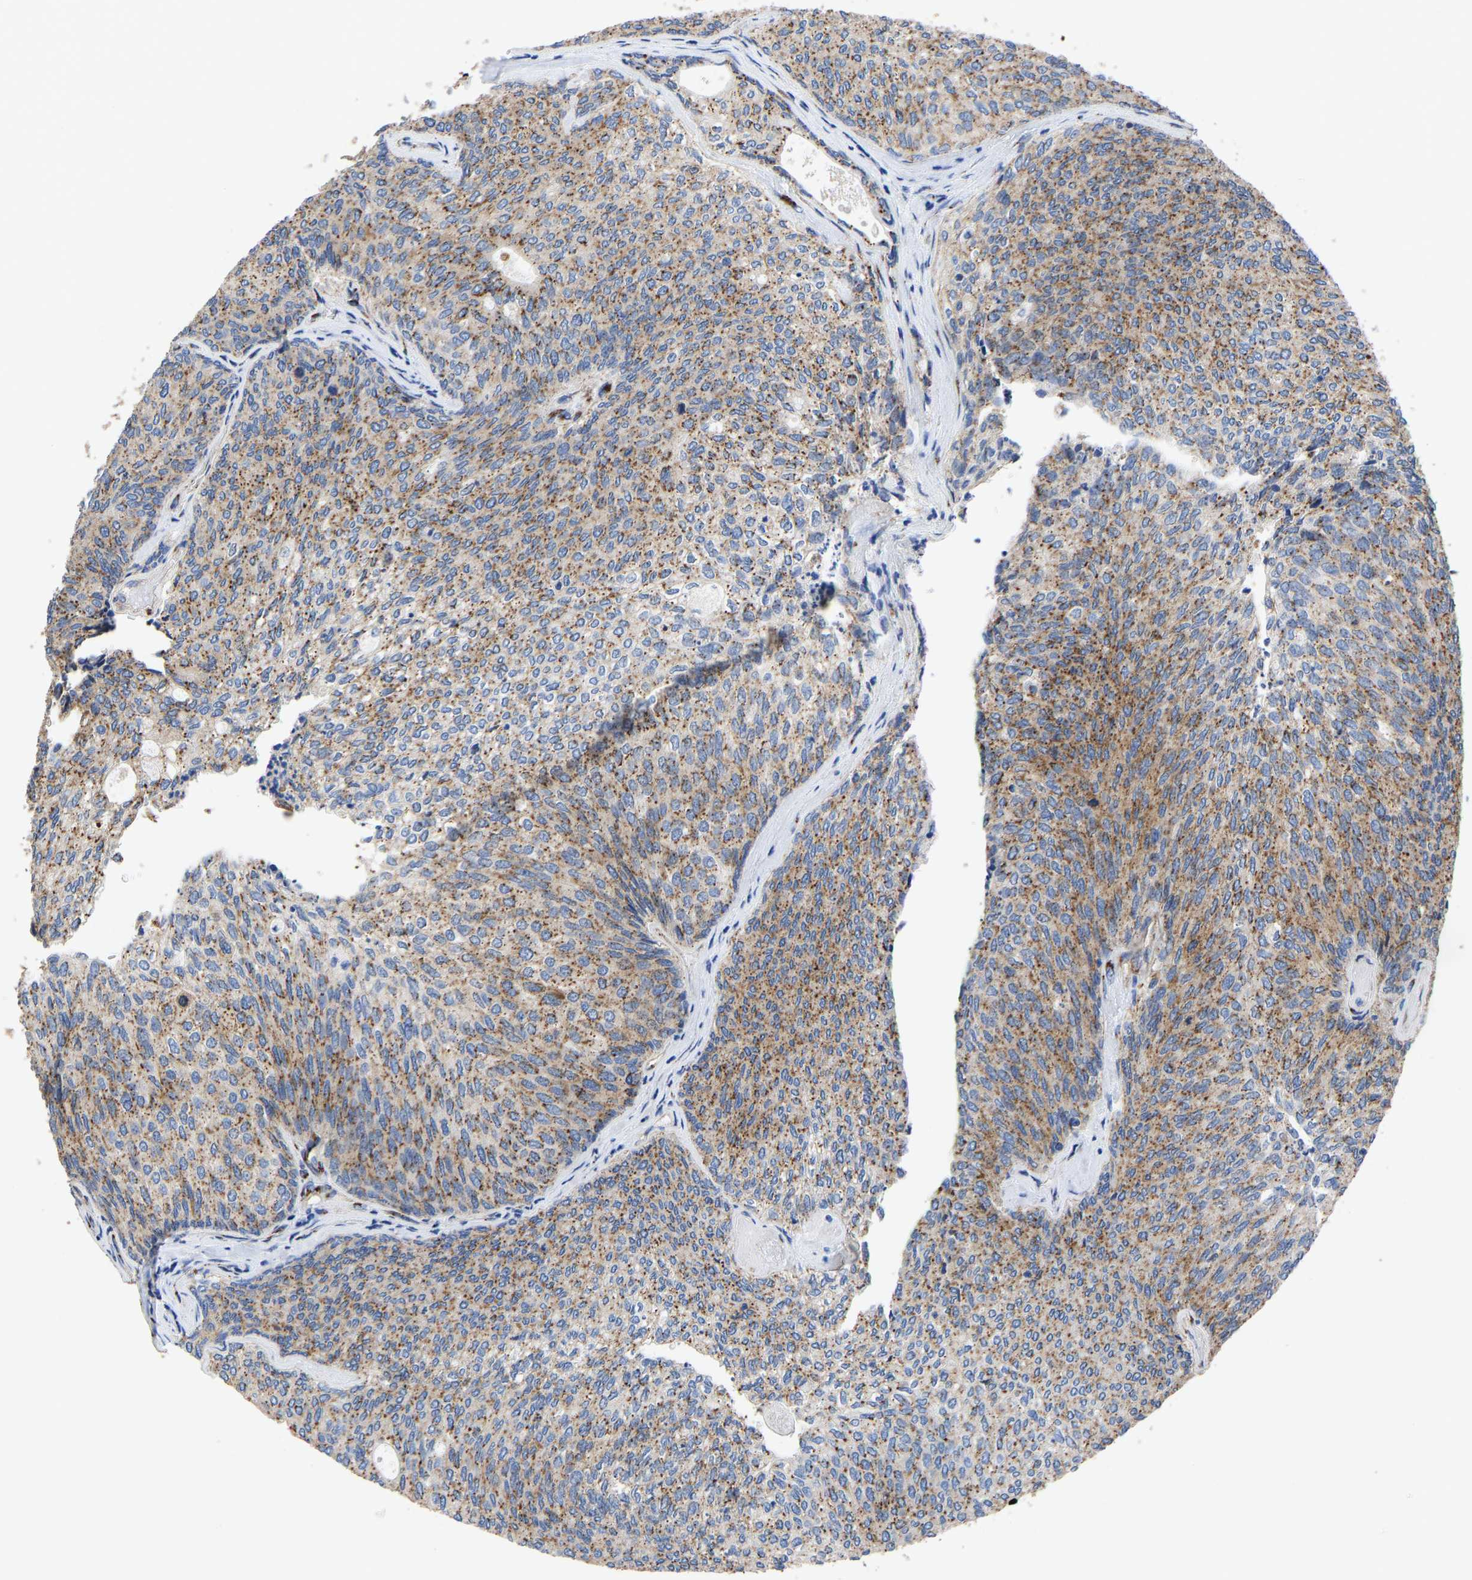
{"staining": {"intensity": "moderate", "quantity": ">75%", "location": "cytoplasmic/membranous"}, "tissue": "urothelial cancer", "cell_type": "Tumor cells", "image_type": "cancer", "snomed": [{"axis": "morphology", "description": "Urothelial carcinoma, Low grade"}, {"axis": "topography", "description": "Urinary bladder"}], "caption": "About >75% of tumor cells in urothelial cancer display moderate cytoplasmic/membranous protein positivity as visualized by brown immunohistochemical staining.", "gene": "TMEM87A", "patient": {"sex": "female", "age": 79}}